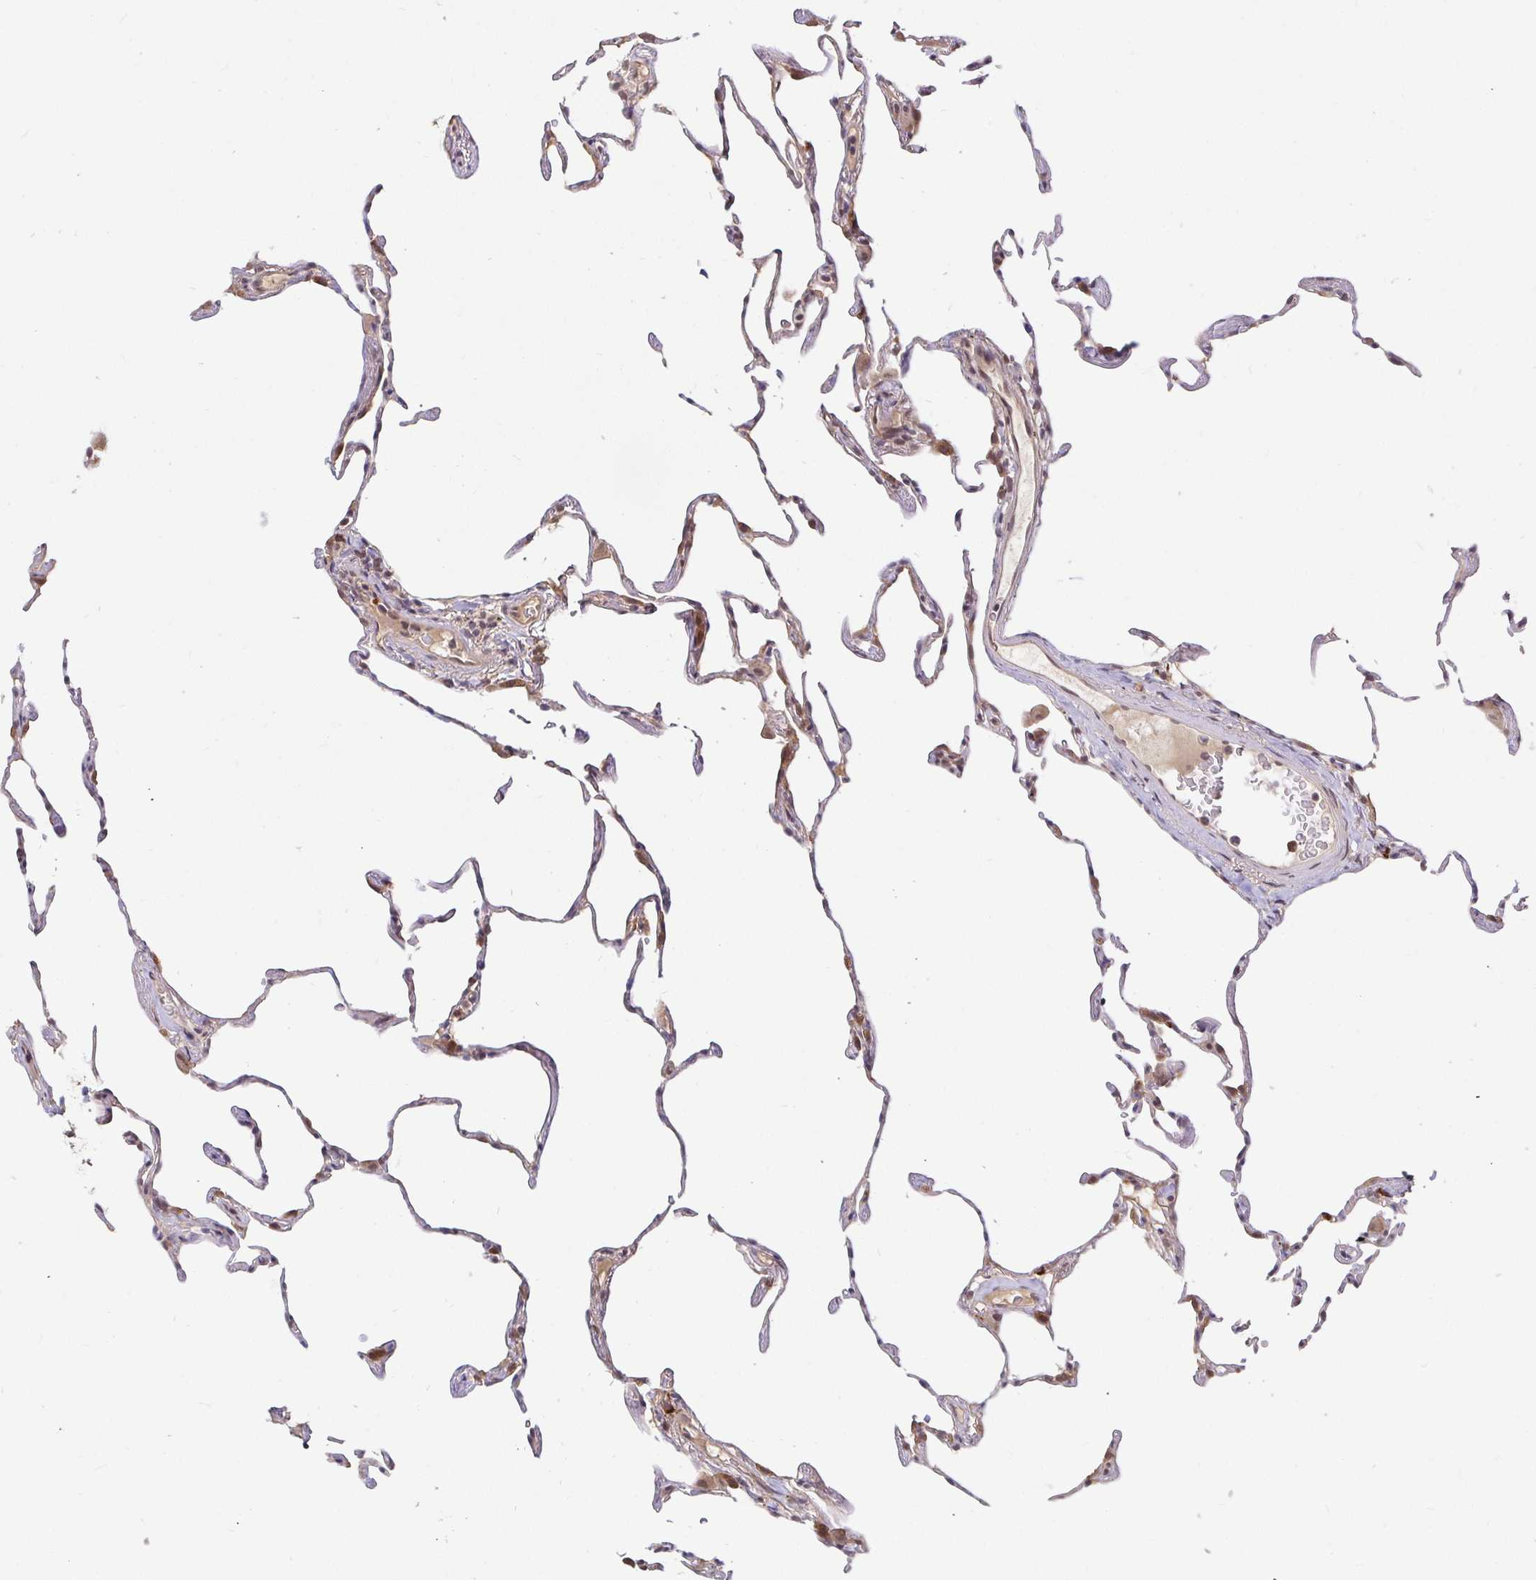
{"staining": {"intensity": "moderate", "quantity": "25%-75%", "location": "cytoplasmic/membranous,nuclear"}, "tissue": "lung", "cell_type": "Alveolar cells", "image_type": "normal", "snomed": [{"axis": "morphology", "description": "Normal tissue, NOS"}, {"axis": "topography", "description": "Lung"}], "caption": "This photomicrograph shows IHC staining of unremarkable human lung, with medium moderate cytoplasmic/membranous,nuclear positivity in approximately 25%-75% of alveolar cells.", "gene": "LMO4", "patient": {"sex": "female", "age": 57}}